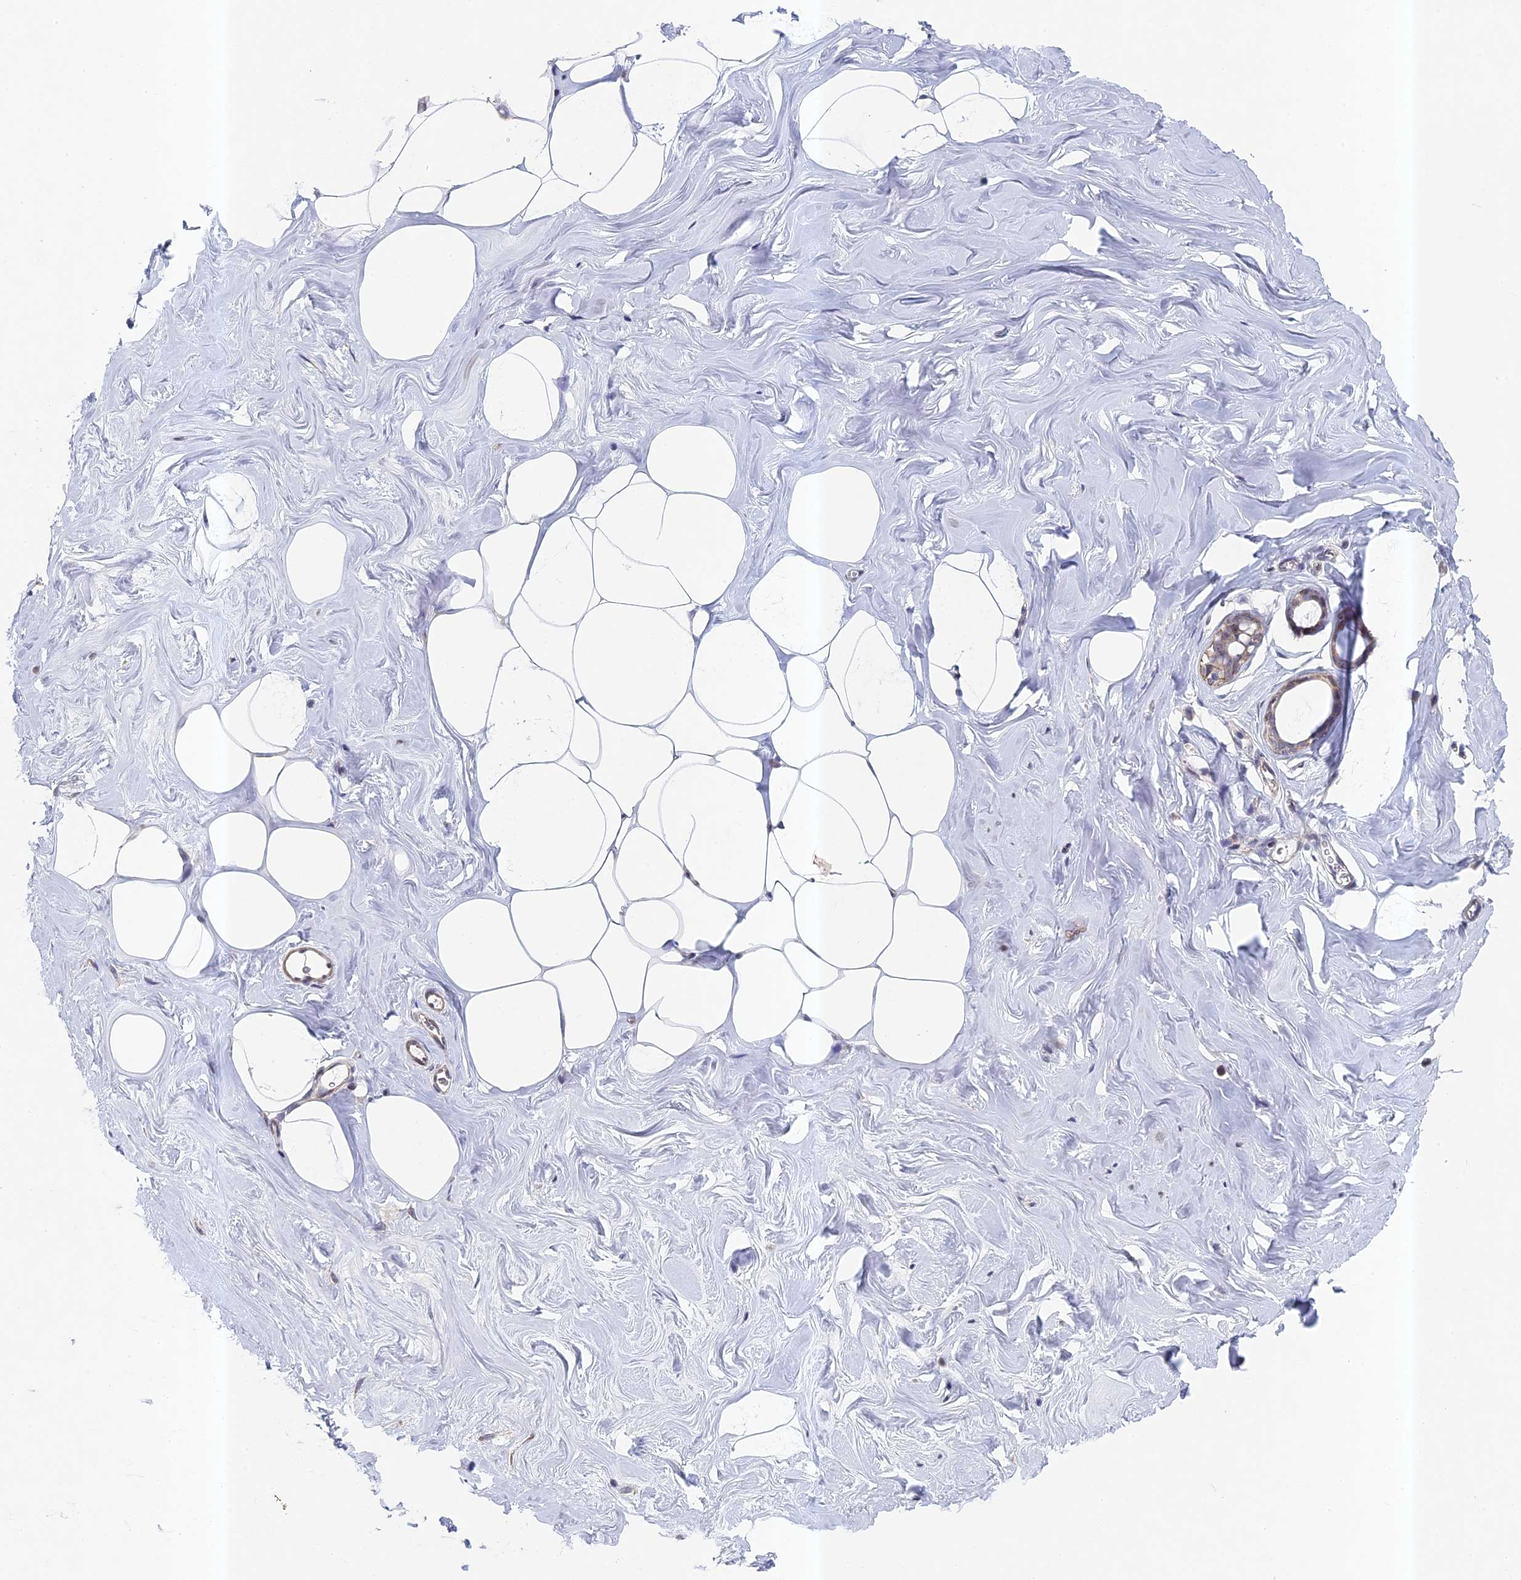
{"staining": {"intensity": "negative", "quantity": "none", "location": "none"}, "tissue": "adipose tissue", "cell_type": "Adipocytes", "image_type": "normal", "snomed": [{"axis": "morphology", "description": "Normal tissue, NOS"}, {"axis": "morphology", "description": "Fibrosis, NOS"}, {"axis": "topography", "description": "Breast"}, {"axis": "topography", "description": "Adipose tissue"}], "caption": "Normal adipose tissue was stained to show a protein in brown. There is no significant staining in adipocytes.", "gene": "DIXDC1", "patient": {"sex": "female", "age": 39}}